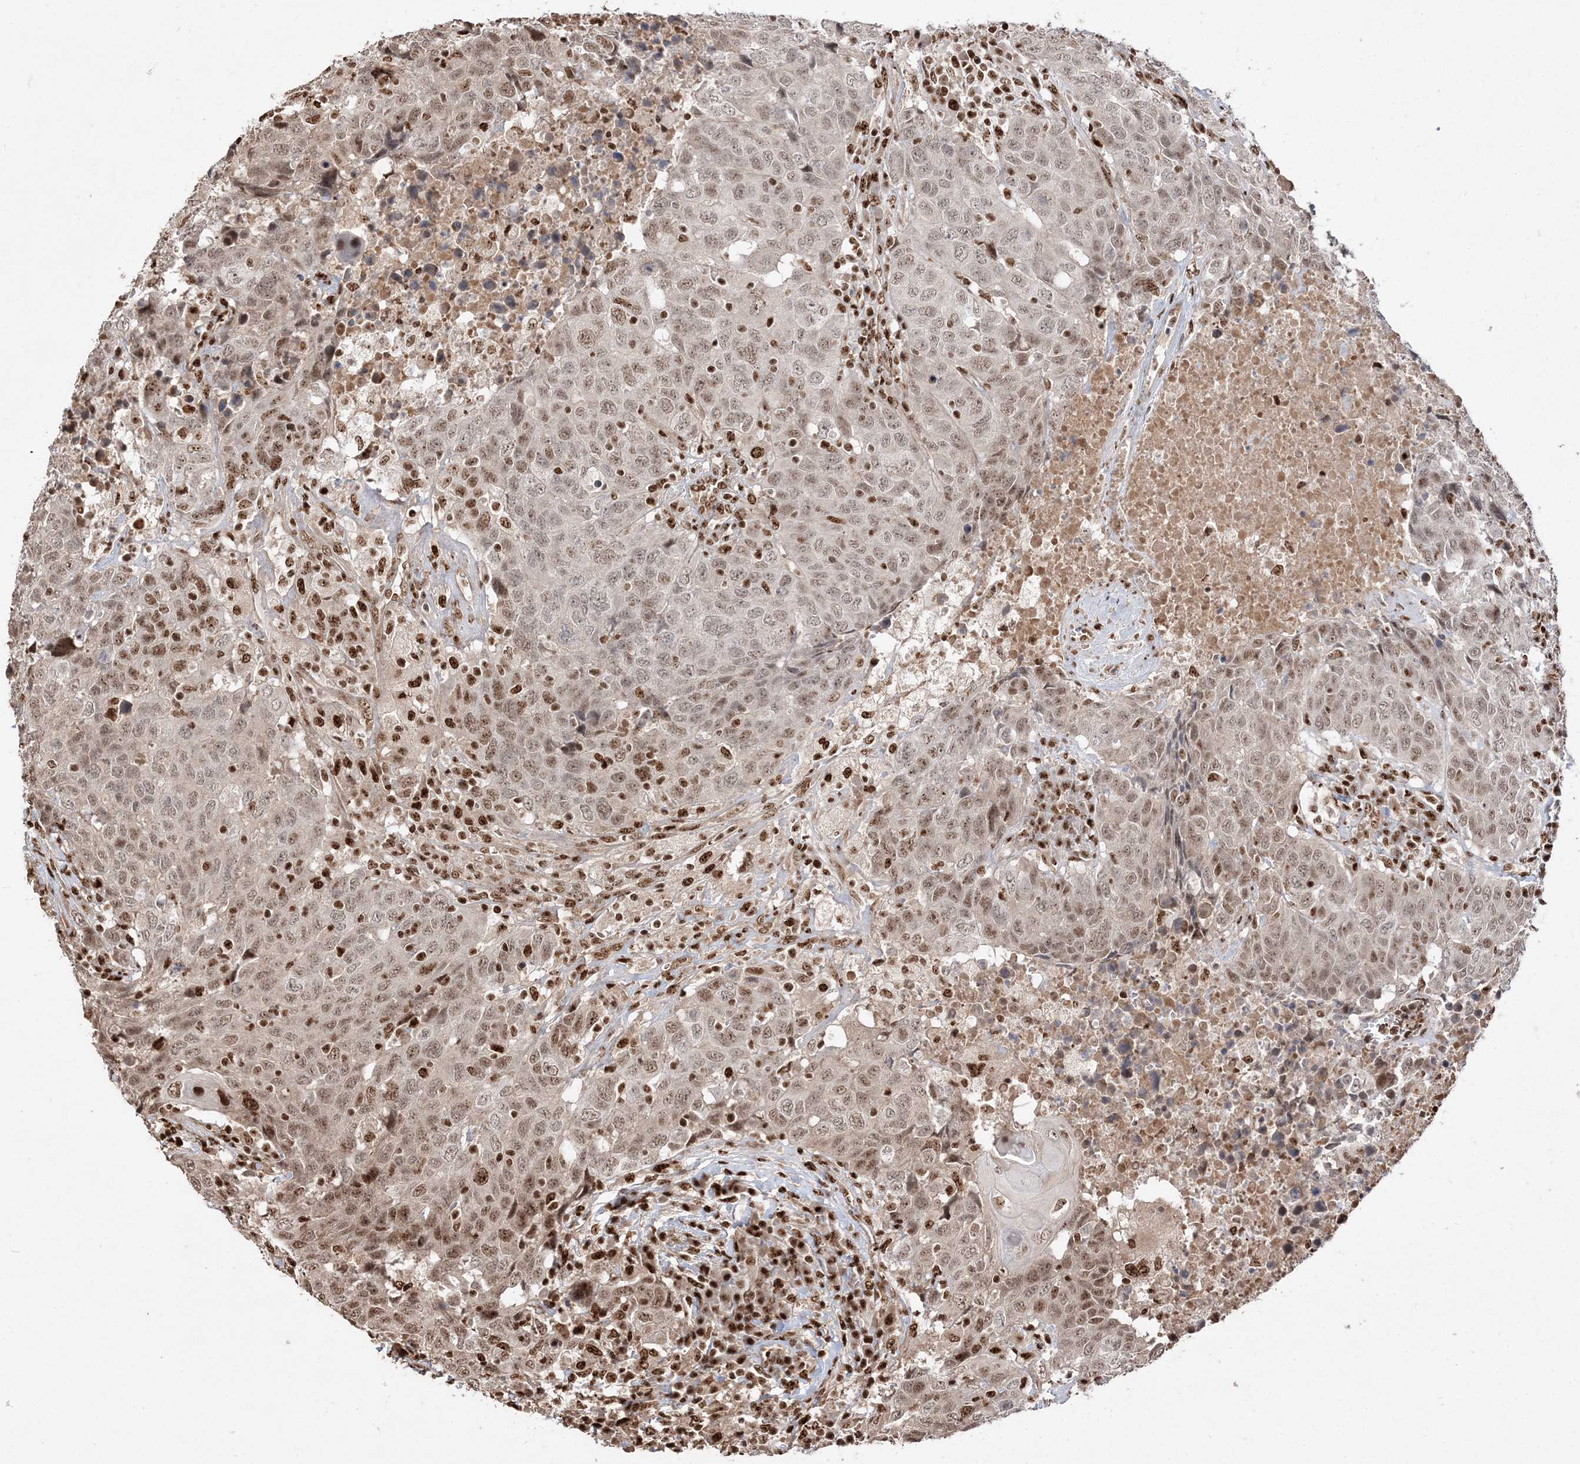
{"staining": {"intensity": "moderate", "quantity": ">75%", "location": "nuclear"}, "tissue": "head and neck cancer", "cell_type": "Tumor cells", "image_type": "cancer", "snomed": [{"axis": "morphology", "description": "Squamous cell carcinoma, NOS"}, {"axis": "topography", "description": "Head-Neck"}], "caption": "Immunohistochemical staining of head and neck cancer shows medium levels of moderate nuclear protein positivity in approximately >75% of tumor cells.", "gene": "RBM17", "patient": {"sex": "male", "age": 66}}